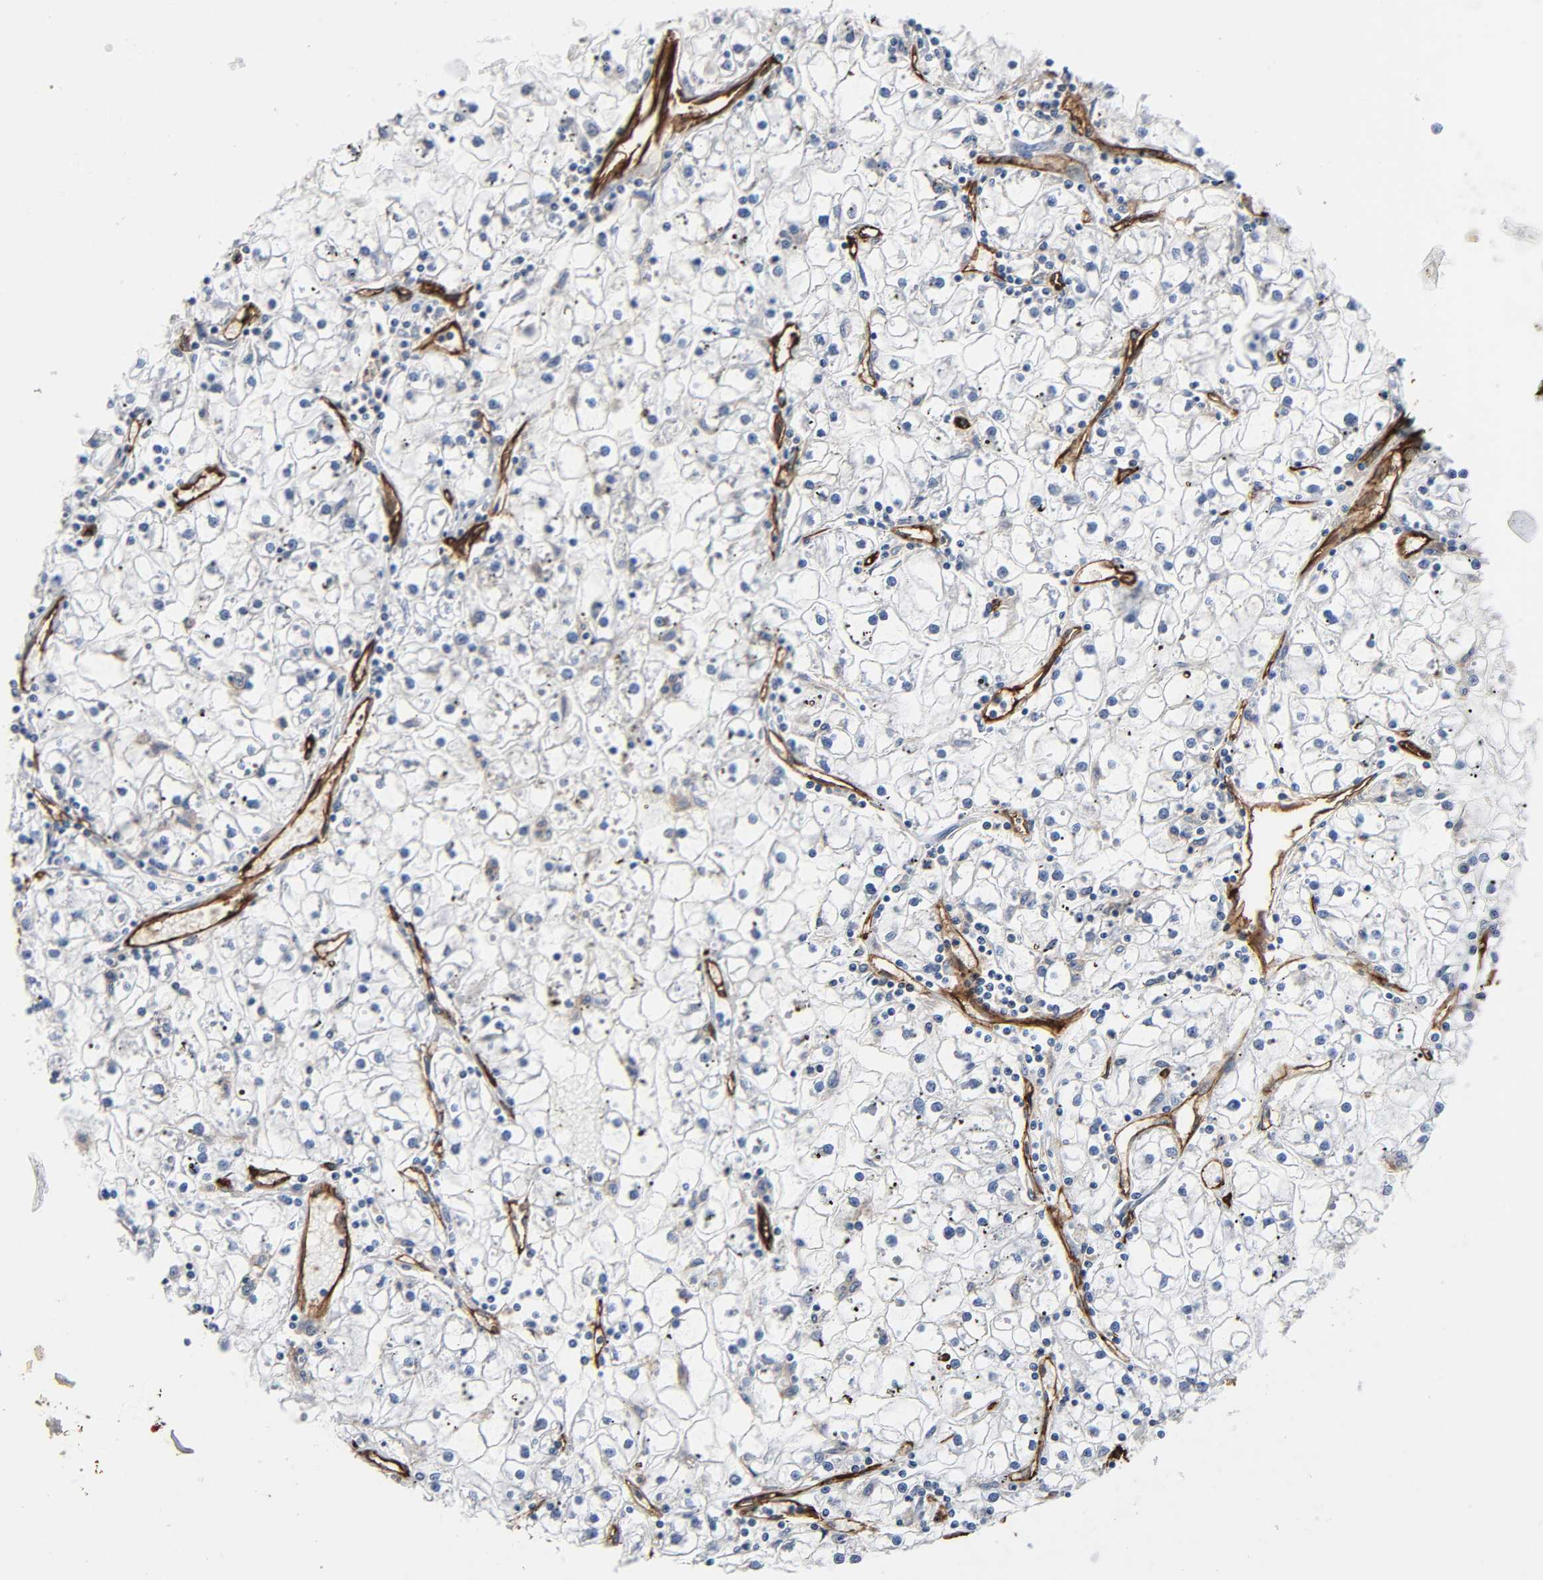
{"staining": {"intensity": "negative", "quantity": "none", "location": "none"}, "tissue": "renal cancer", "cell_type": "Tumor cells", "image_type": "cancer", "snomed": [{"axis": "morphology", "description": "Adenocarcinoma, NOS"}, {"axis": "topography", "description": "Kidney"}], "caption": "The image displays no significant positivity in tumor cells of renal cancer.", "gene": "PECAM1", "patient": {"sex": "male", "age": 56}}